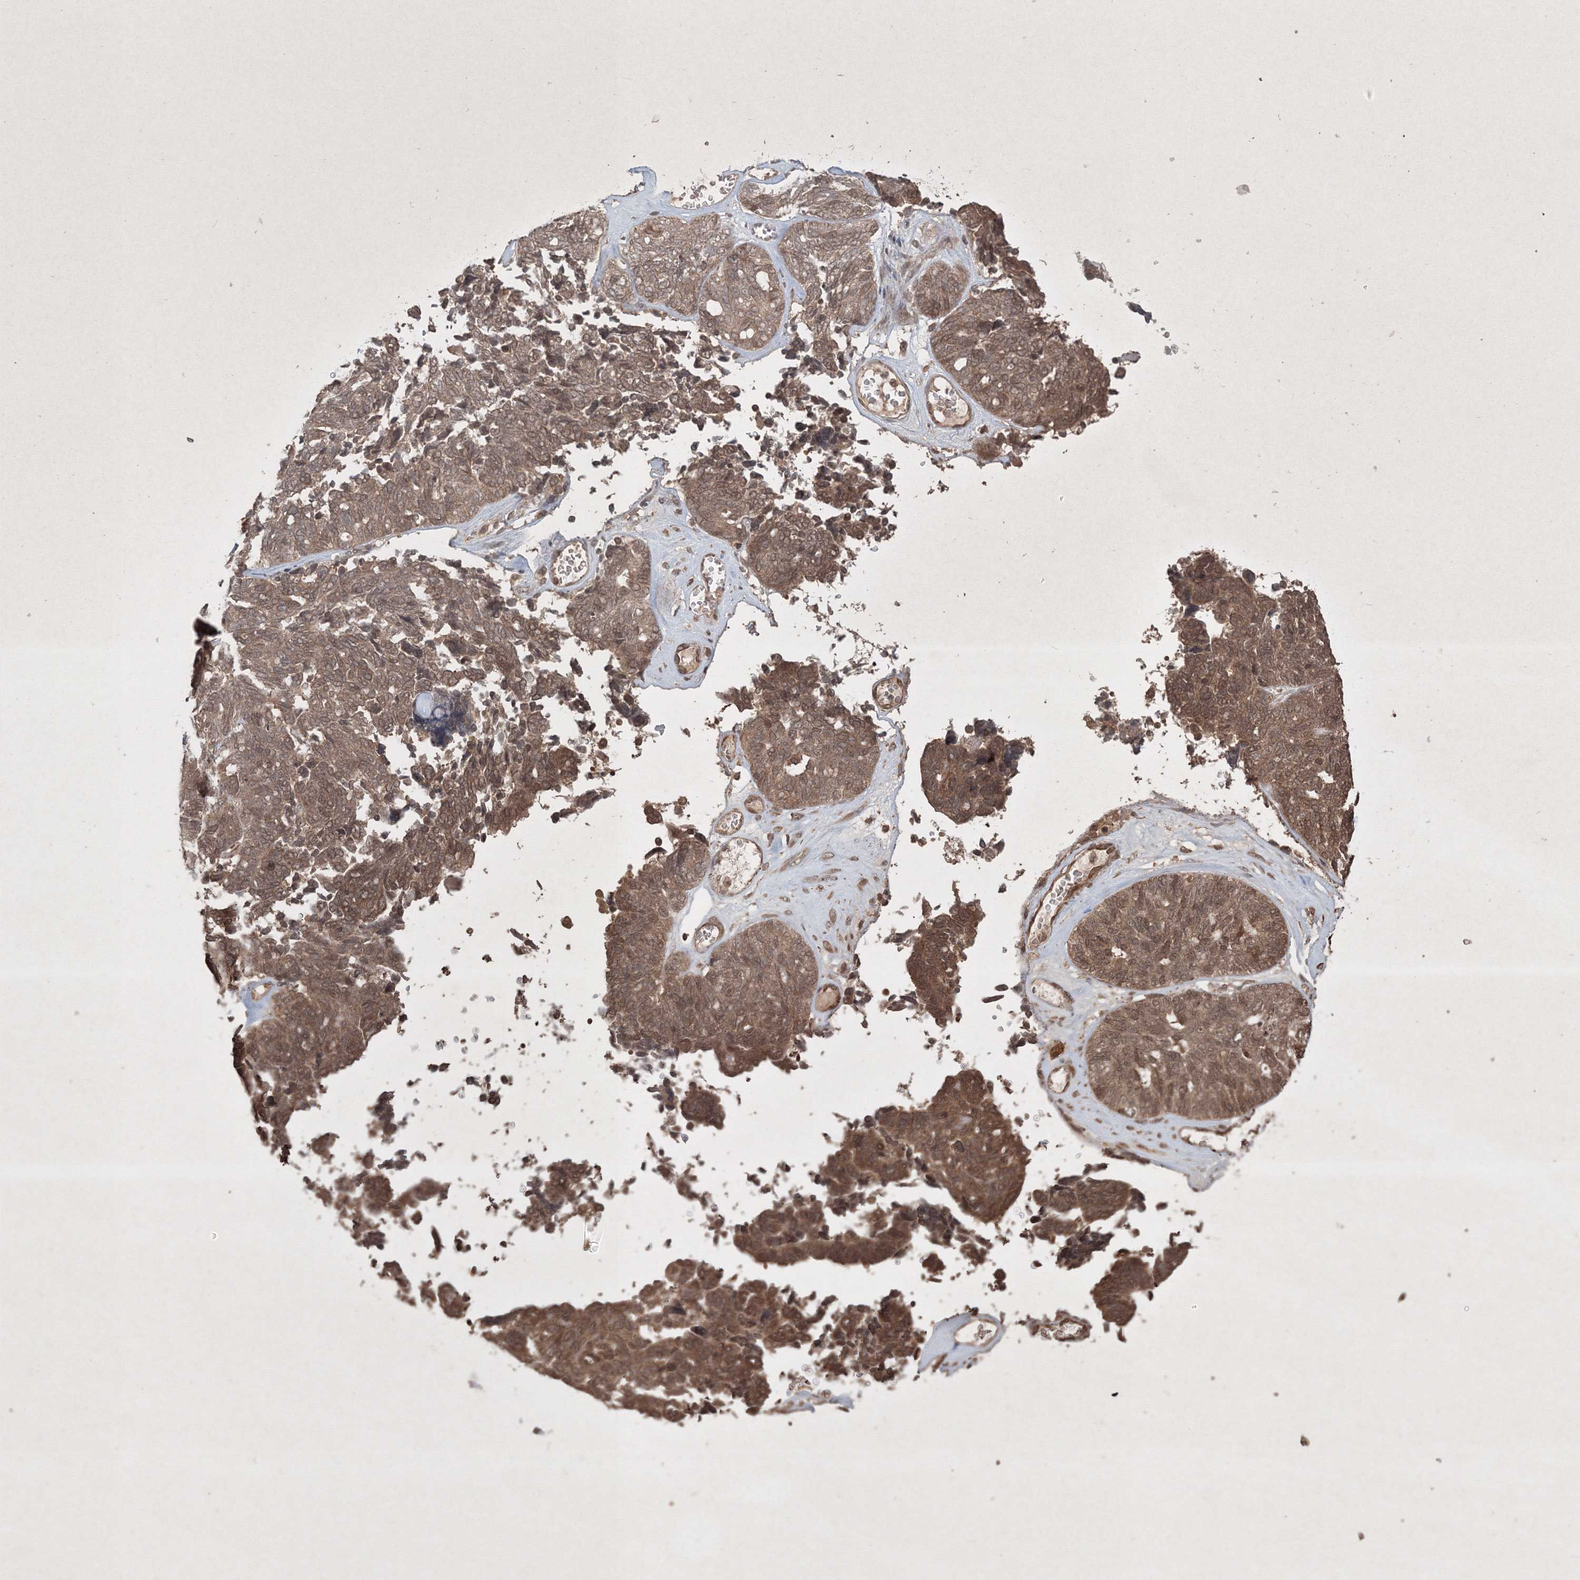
{"staining": {"intensity": "moderate", "quantity": ">75%", "location": "cytoplasmic/membranous,nuclear"}, "tissue": "ovarian cancer", "cell_type": "Tumor cells", "image_type": "cancer", "snomed": [{"axis": "morphology", "description": "Cystadenocarcinoma, serous, NOS"}, {"axis": "topography", "description": "Ovary"}], "caption": "IHC photomicrograph of ovarian cancer stained for a protein (brown), which demonstrates medium levels of moderate cytoplasmic/membranous and nuclear expression in approximately >75% of tumor cells.", "gene": "PELI3", "patient": {"sex": "female", "age": 79}}